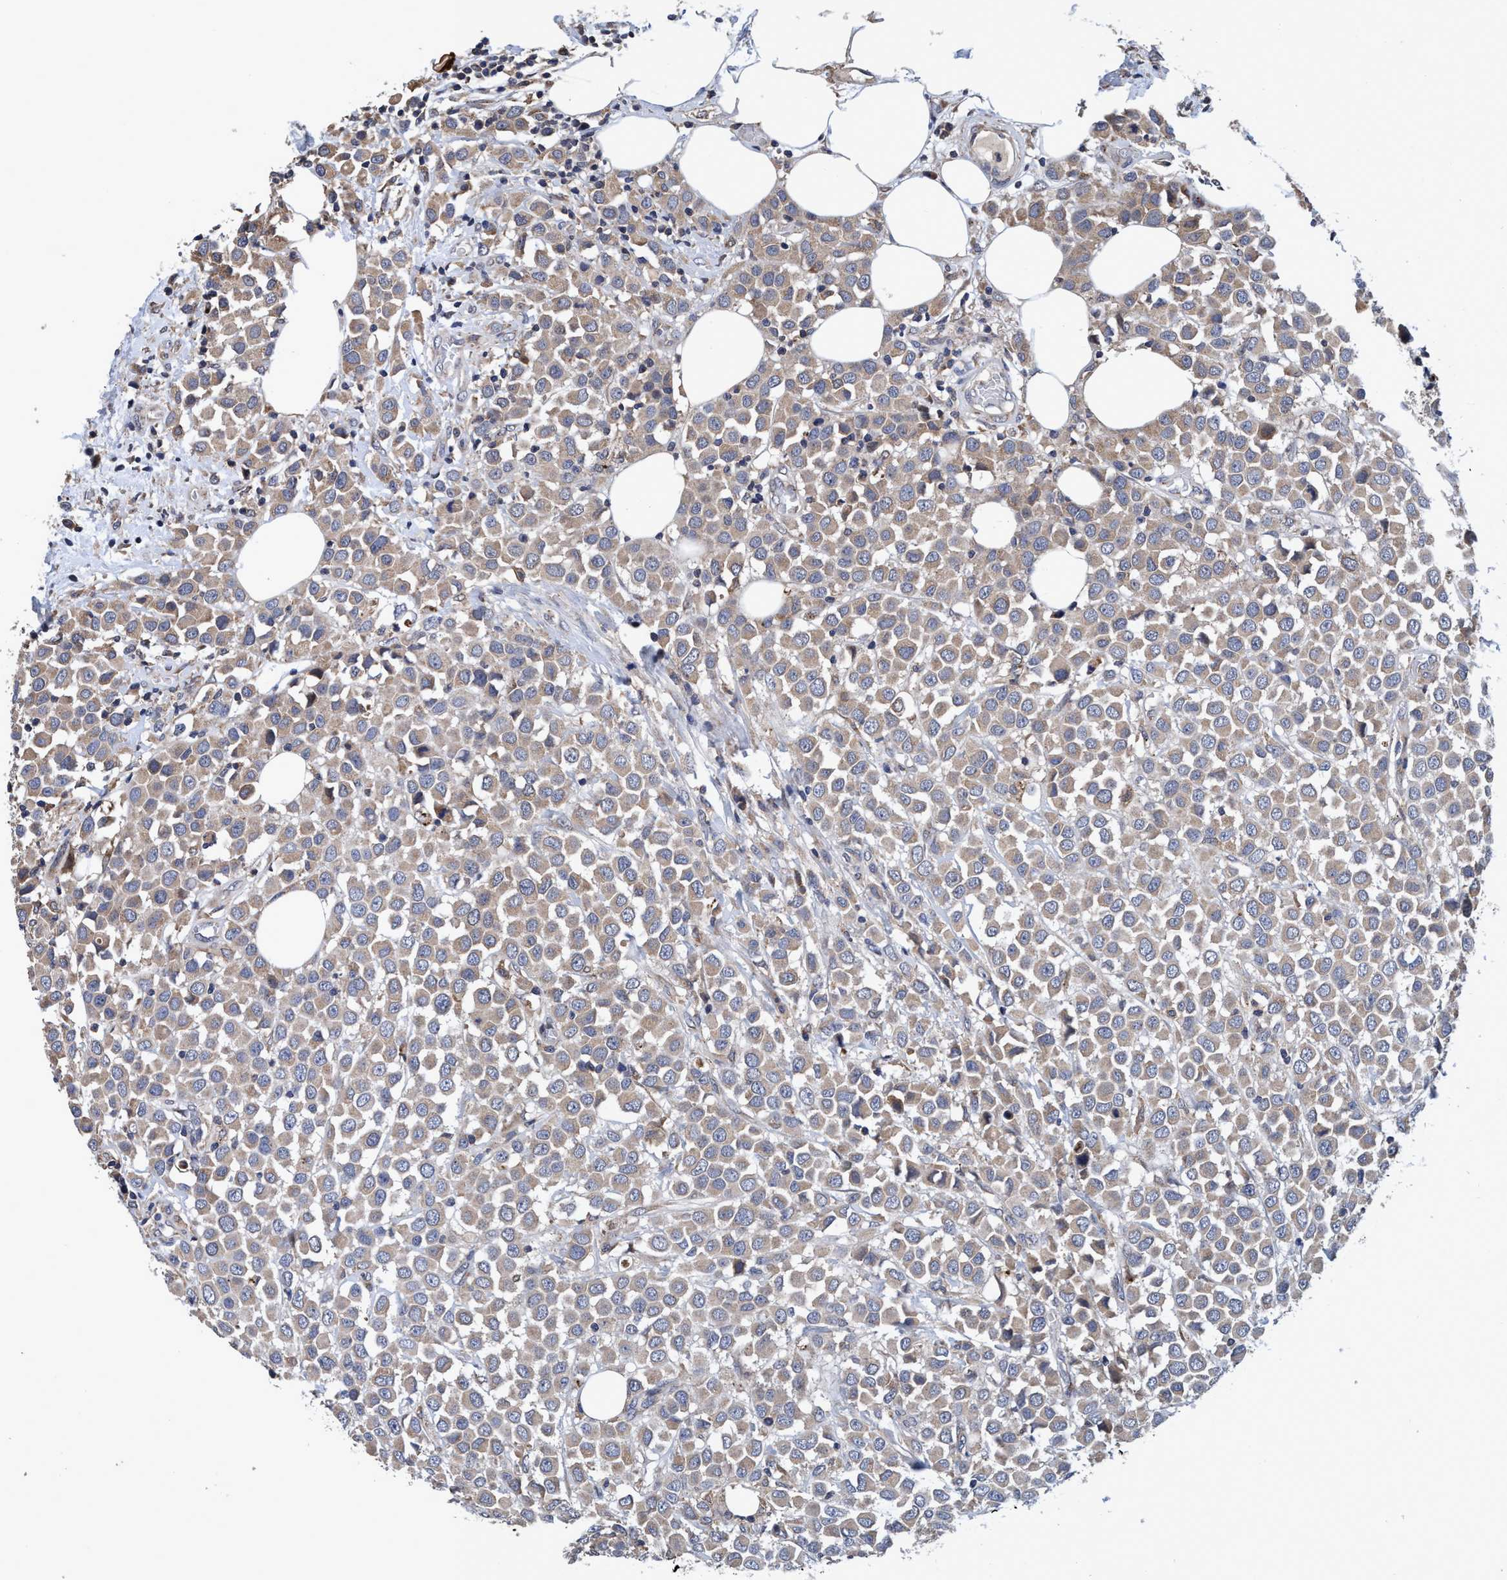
{"staining": {"intensity": "weak", "quantity": ">75%", "location": "cytoplasmic/membranous"}, "tissue": "breast cancer", "cell_type": "Tumor cells", "image_type": "cancer", "snomed": [{"axis": "morphology", "description": "Duct carcinoma"}, {"axis": "topography", "description": "Breast"}], "caption": "This image exhibits immunohistochemistry staining of human breast invasive ductal carcinoma, with low weak cytoplasmic/membranous positivity in about >75% of tumor cells.", "gene": "CALCOCO2", "patient": {"sex": "female", "age": 61}}